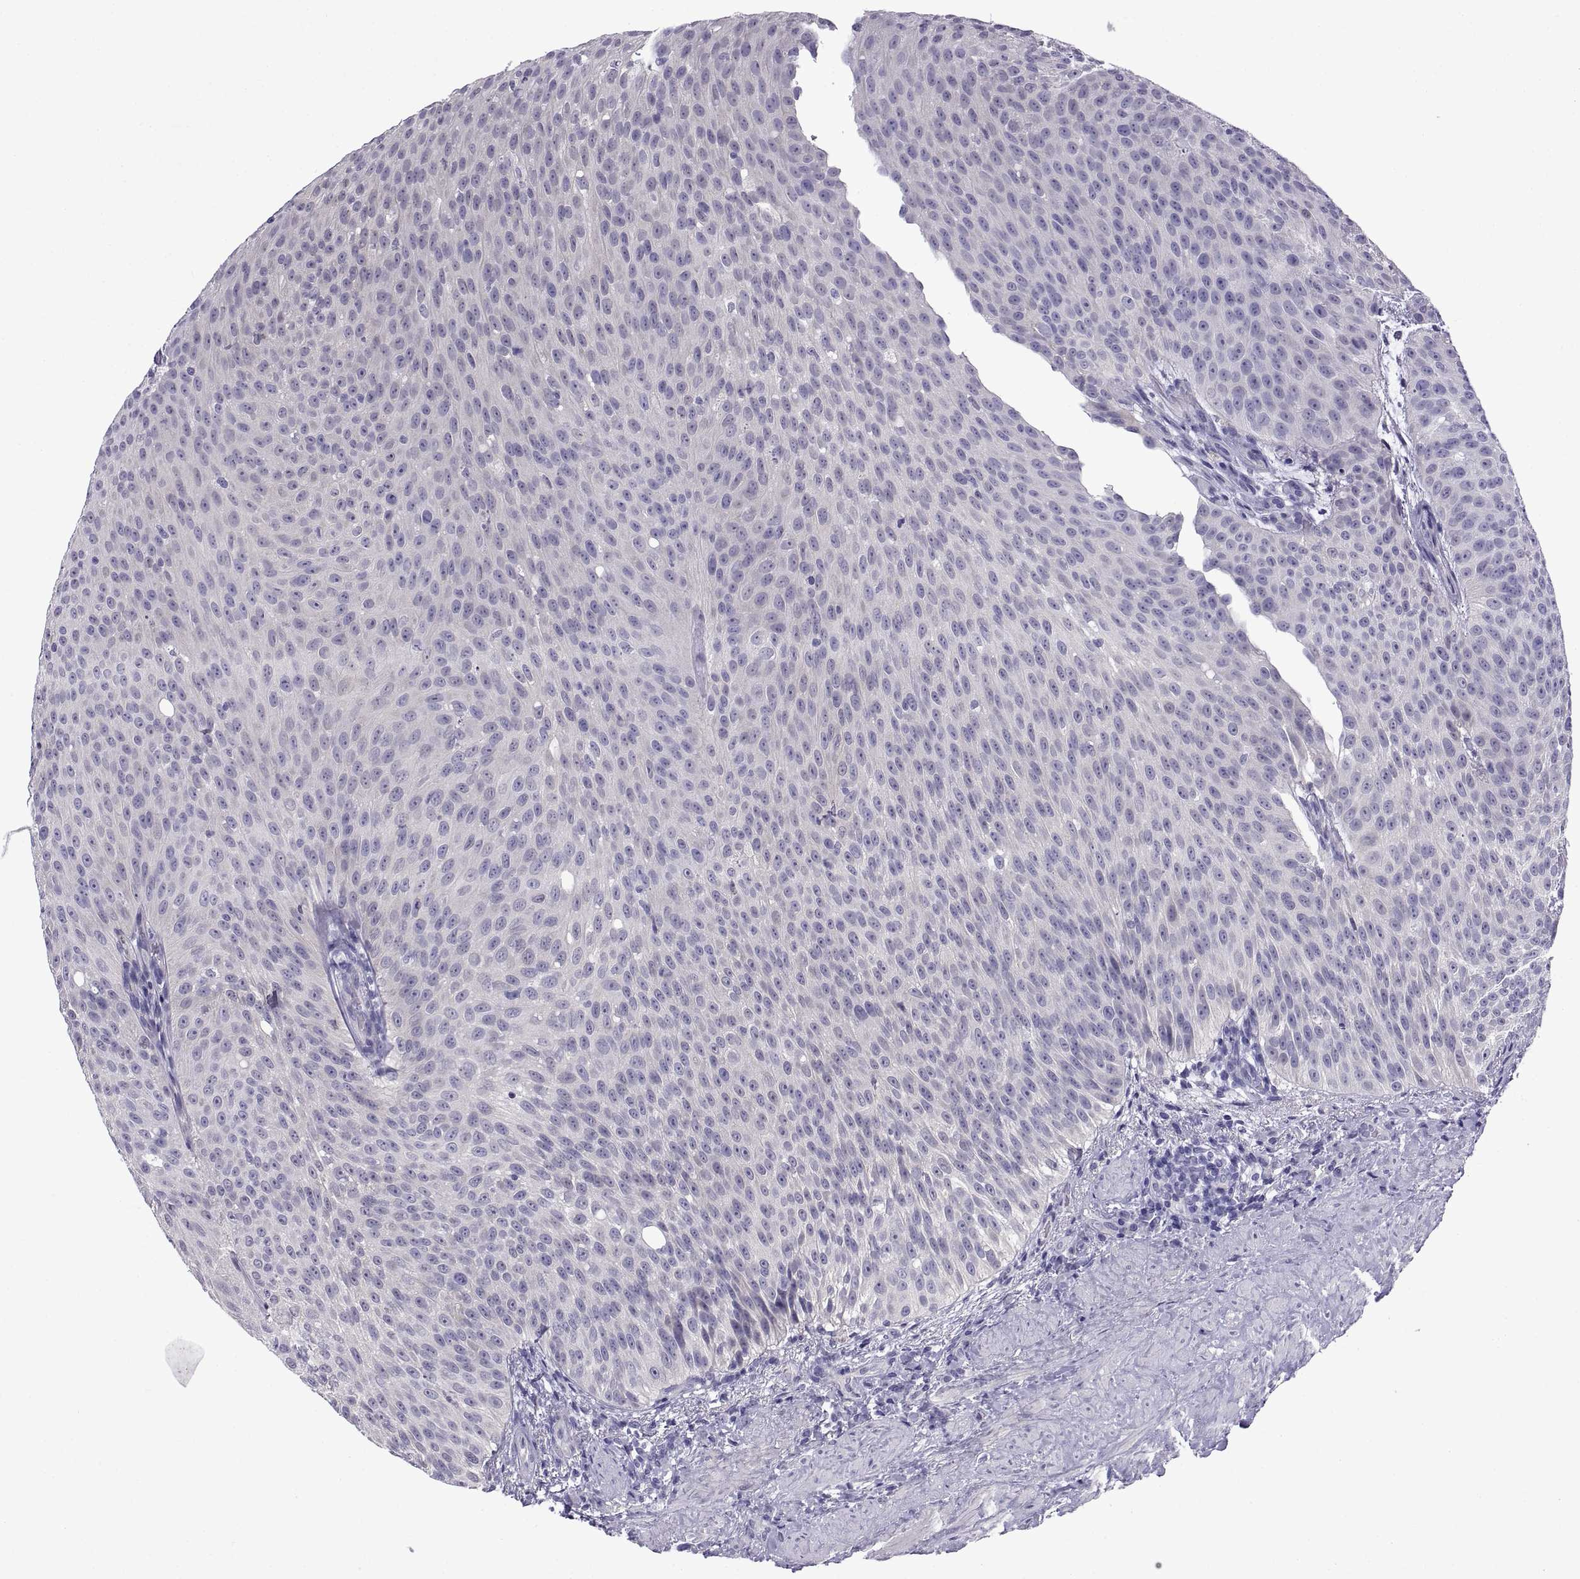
{"staining": {"intensity": "negative", "quantity": "none", "location": "none"}, "tissue": "urothelial cancer", "cell_type": "Tumor cells", "image_type": "cancer", "snomed": [{"axis": "morphology", "description": "Urothelial carcinoma, Low grade"}, {"axis": "topography", "description": "Urinary bladder"}], "caption": "There is no significant staining in tumor cells of low-grade urothelial carcinoma.", "gene": "SPDYE1", "patient": {"sex": "male", "age": 78}}